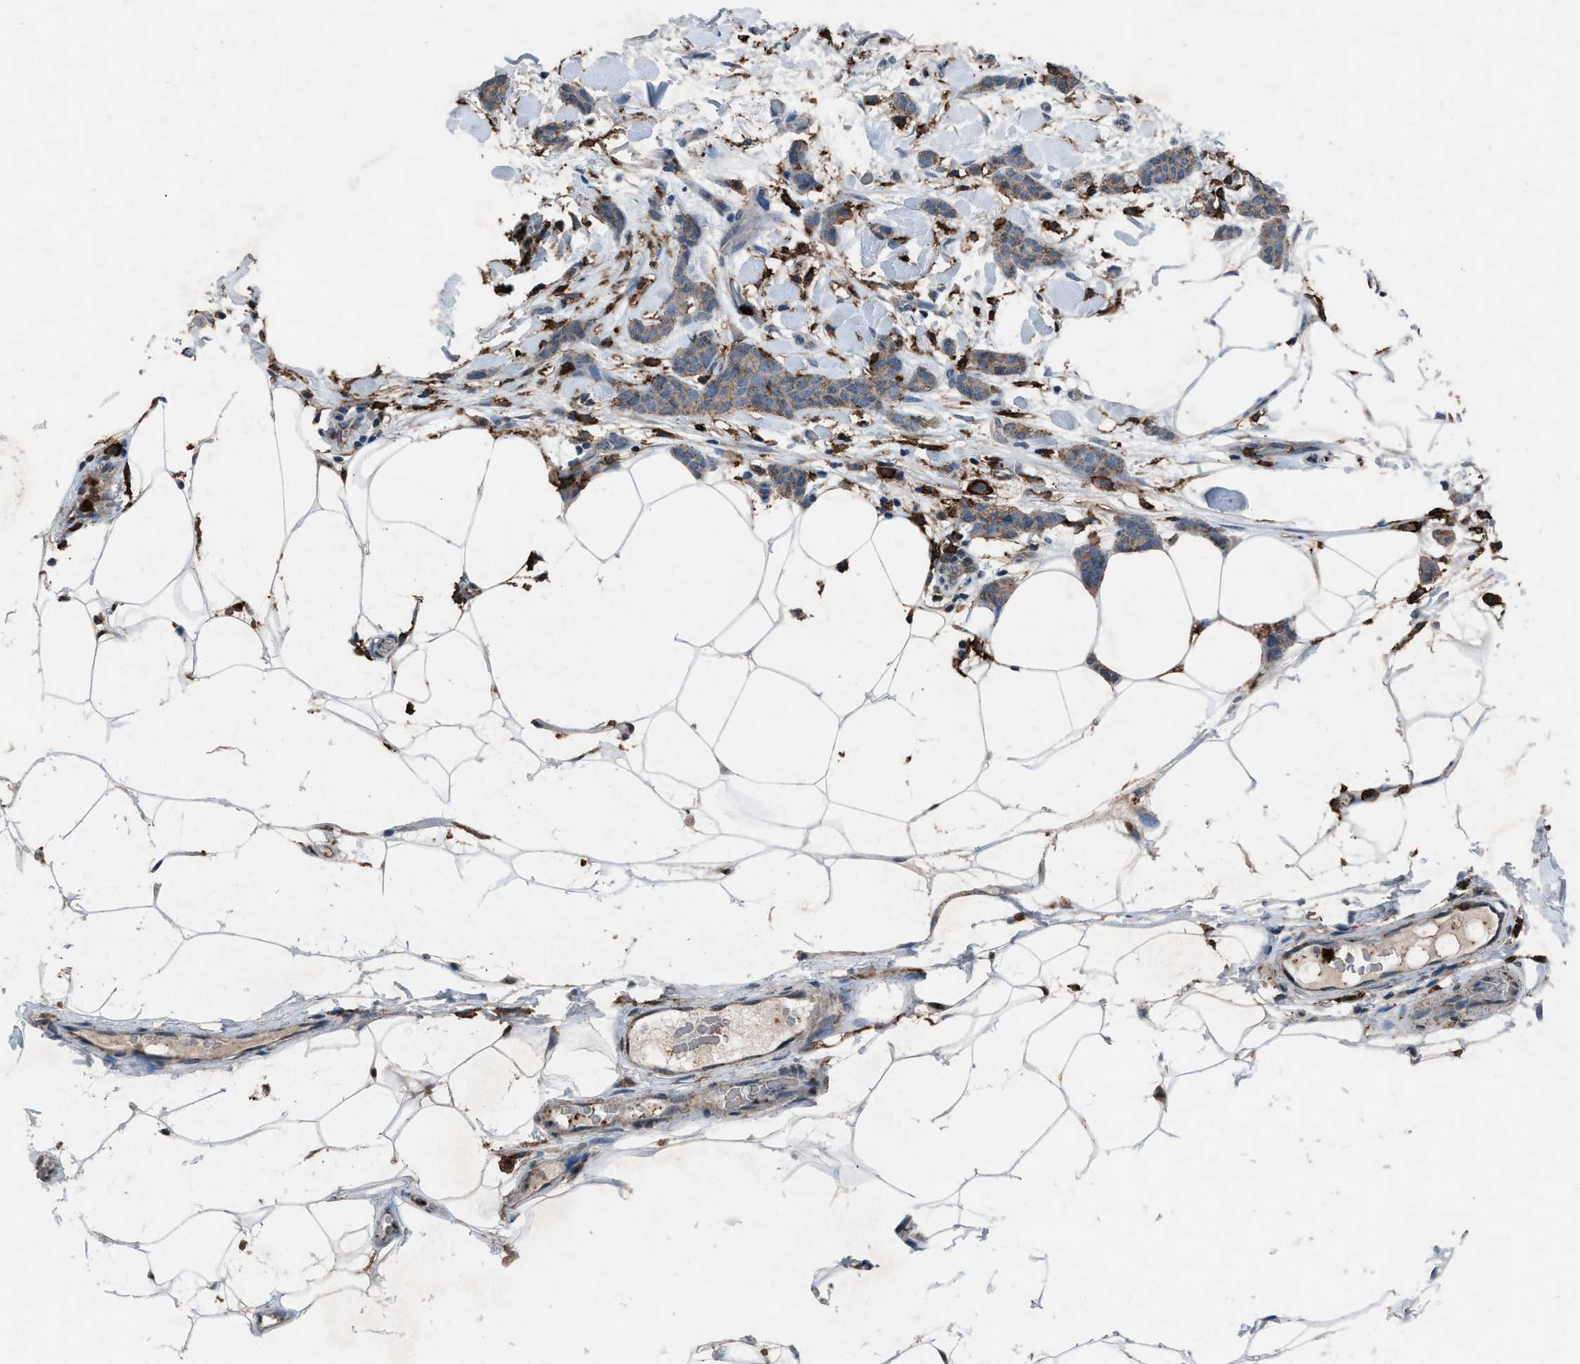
{"staining": {"intensity": "weak", "quantity": ">75%", "location": "cytoplasmic/membranous"}, "tissue": "breast cancer", "cell_type": "Tumor cells", "image_type": "cancer", "snomed": [{"axis": "morphology", "description": "Lobular carcinoma"}, {"axis": "topography", "description": "Skin"}, {"axis": "topography", "description": "Breast"}], "caption": "Tumor cells display low levels of weak cytoplasmic/membranous expression in approximately >75% of cells in human lobular carcinoma (breast).", "gene": "FCER1G", "patient": {"sex": "female", "age": 46}}